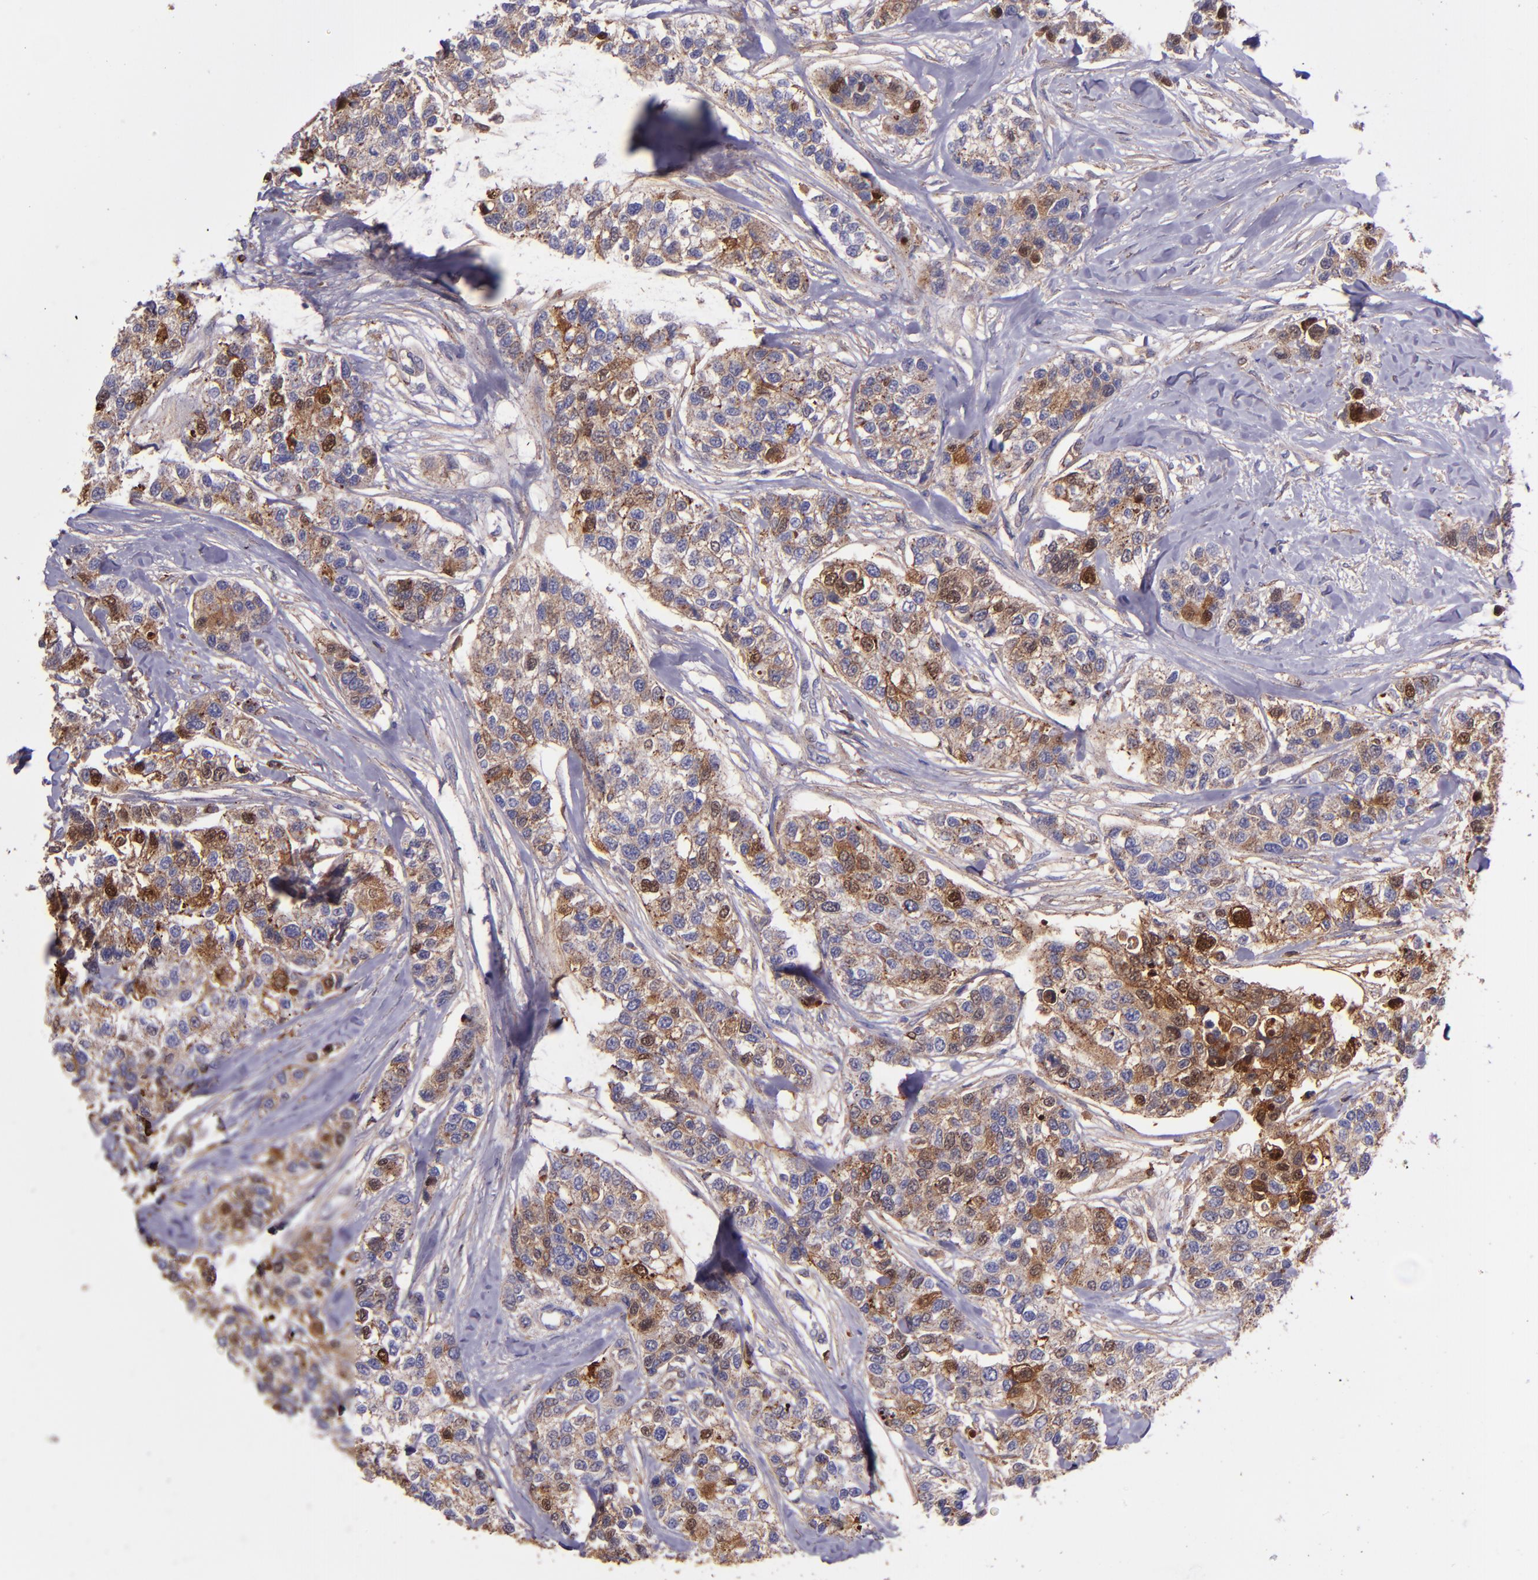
{"staining": {"intensity": "moderate", "quantity": "25%-75%", "location": "cytoplasmic/membranous,nuclear"}, "tissue": "breast cancer", "cell_type": "Tumor cells", "image_type": "cancer", "snomed": [{"axis": "morphology", "description": "Duct carcinoma"}, {"axis": "topography", "description": "Breast"}], "caption": "High-magnification brightfield microscopy of breast cancer (infiltrating ductal carcinoma) stained with DAB (brown) and counterstained with hematoxylin (blue). tumor cells exhibit moderate cytoplasmic/membranous and nuclear staining is seen in about25%-75% of cells.", "gene": "WASHC1", "patient": {"sex": "female", "age": 51}}